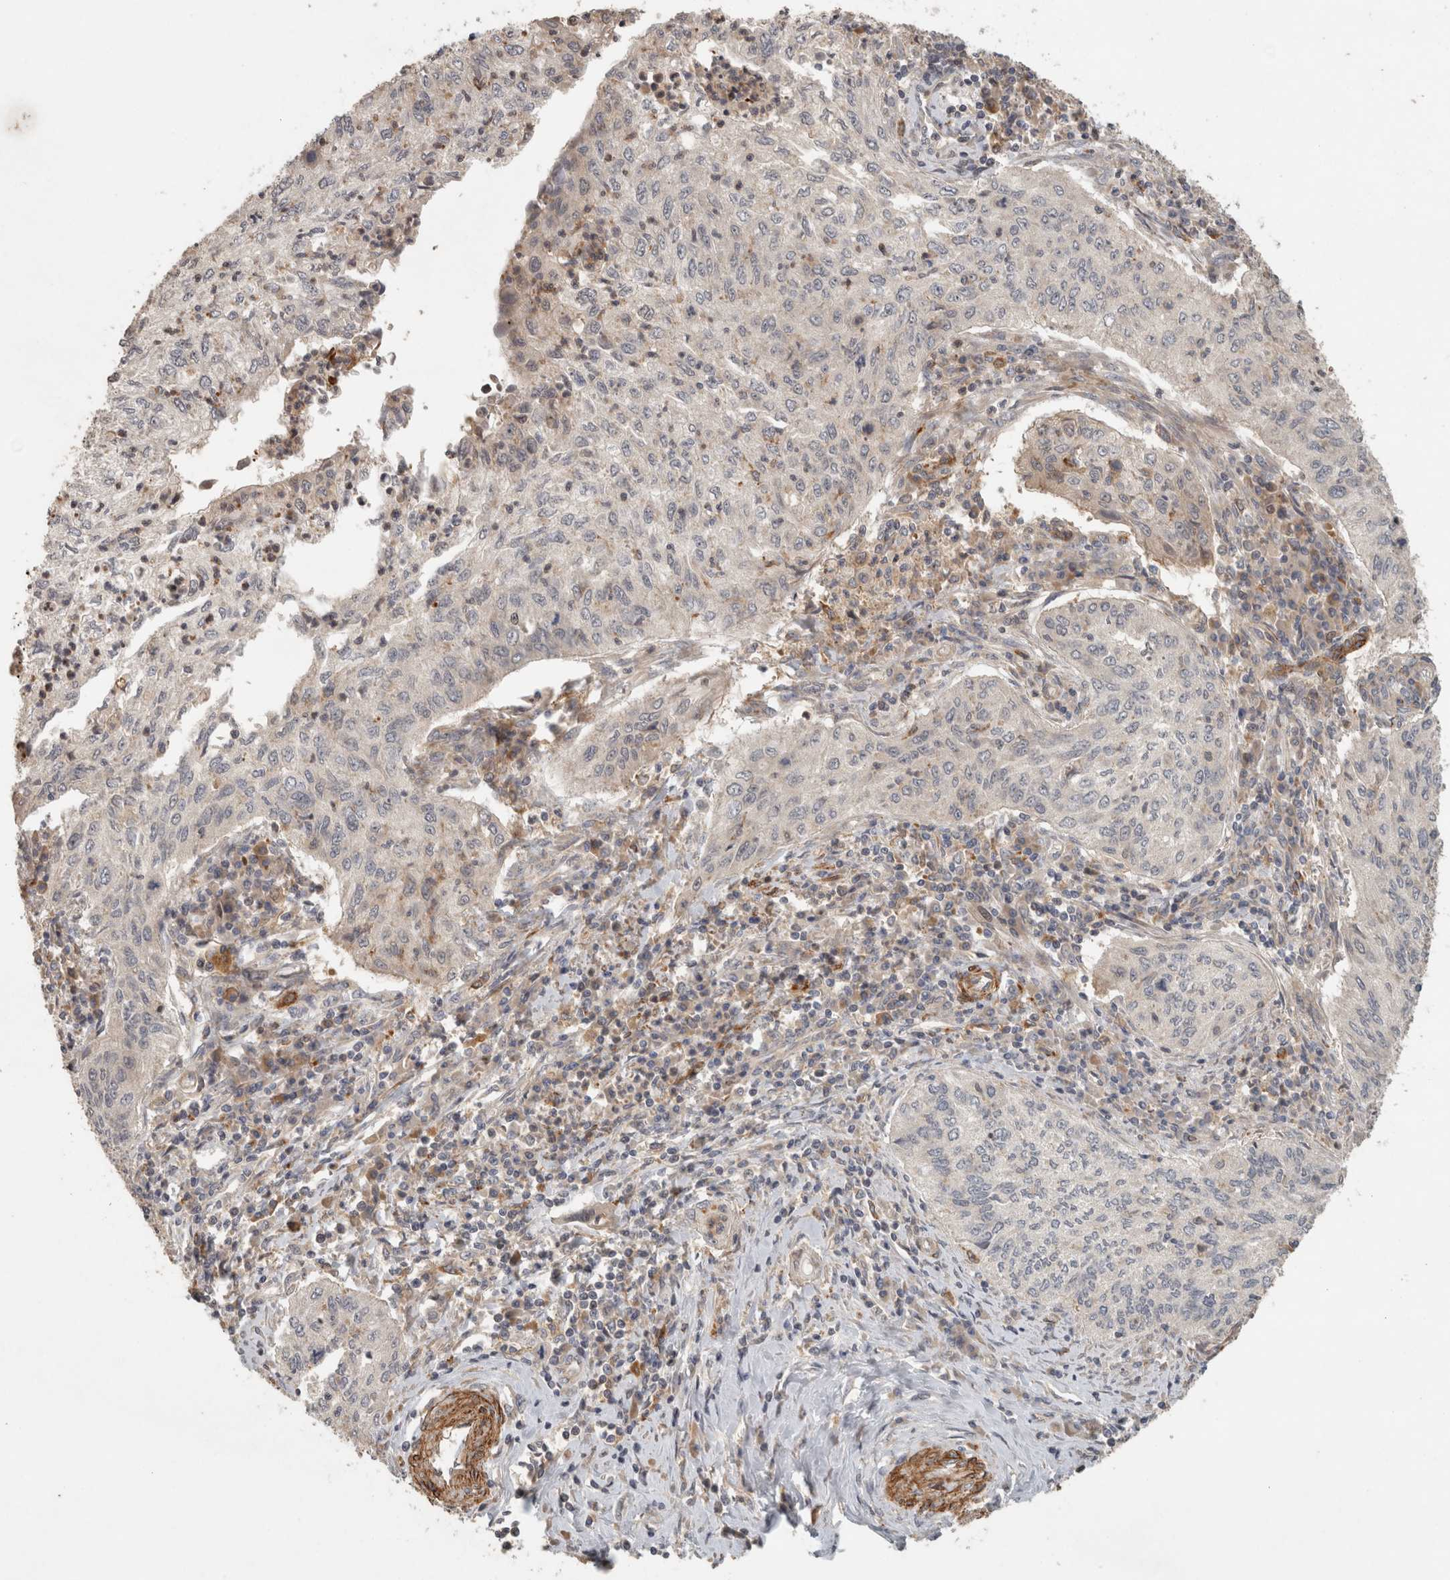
{"staining": {"intensity": "negative", "quantity": "none", "location": "none"}, "tissue": "cervical cancer", "cell_type": "Tumor cells", "image_type": "cancer", "snomed": [{"axis": "morphology", "description": "Squamous cell carcinoma, NOS"}, {"axis": "topography", "description": "Cervix"}], "caption": "This is an IHC photomicrograph of human squamous cell carcinoma (cervical). There is no positivity in tumor cells.", "gene": "SIPA1L2", "patient": {"sex": "female", "age": 30}}